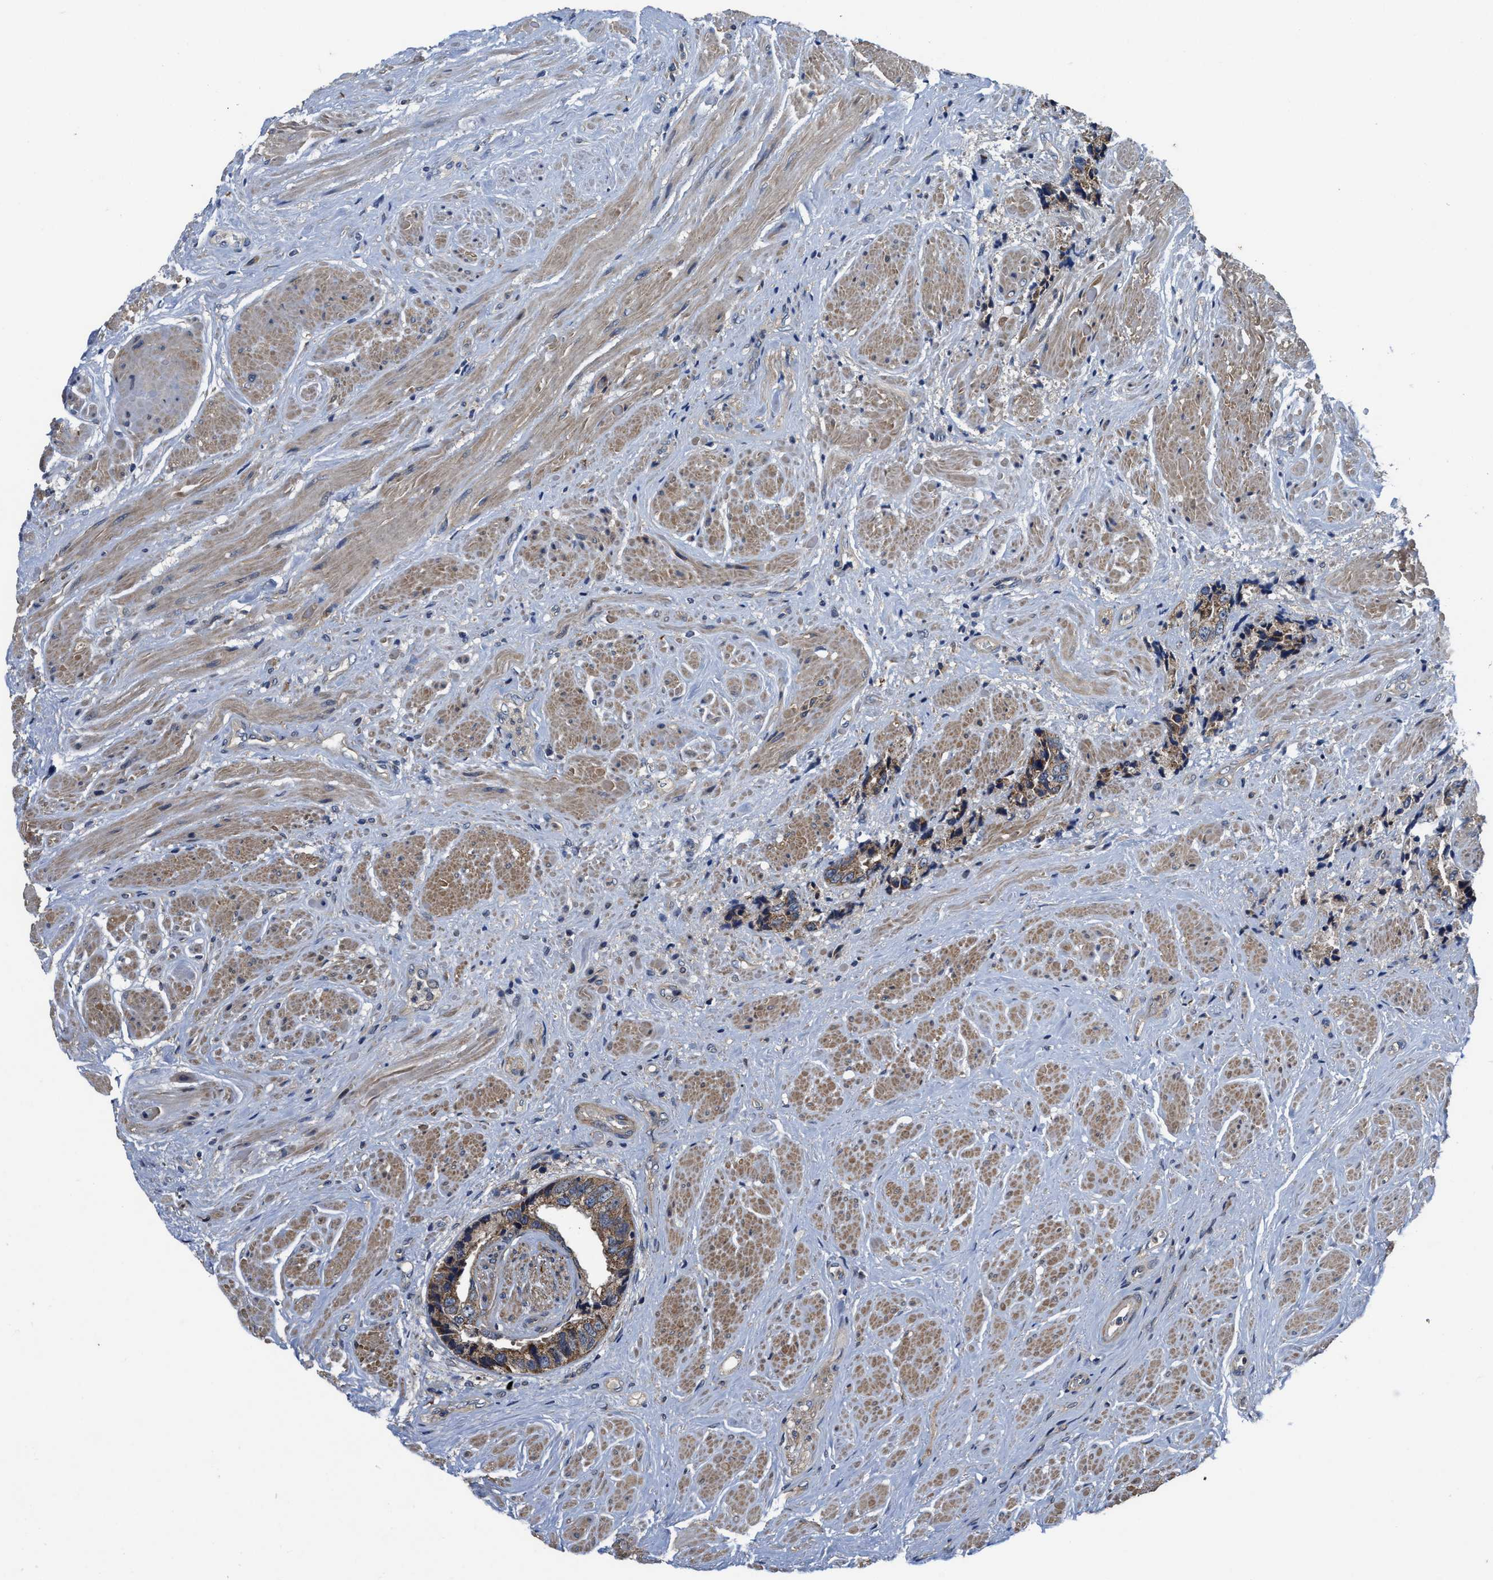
{"staining": {"intensity": "moderate", "quantity": ">75%", "location": "cytoplasmic/membranous"}, "tissue": "prostate cancer", "cell_type": "Tumor cells", "image_type": "cancer", "snomed": [{"axis": "morphology", "description": "Adenocarcinoma, High grade"}, {"axis": "topography", "description": "Prostate"}], "caption": "Immunohistochemical staining of adenocarcinoma (high-grade) (prostate) demonstrates medium levels of moderate cytoplasmic/membranous expression in approximately >75% of tumor cells.", "gene": "EFNA4", "patient": {"sex": "male", "age": 61}}